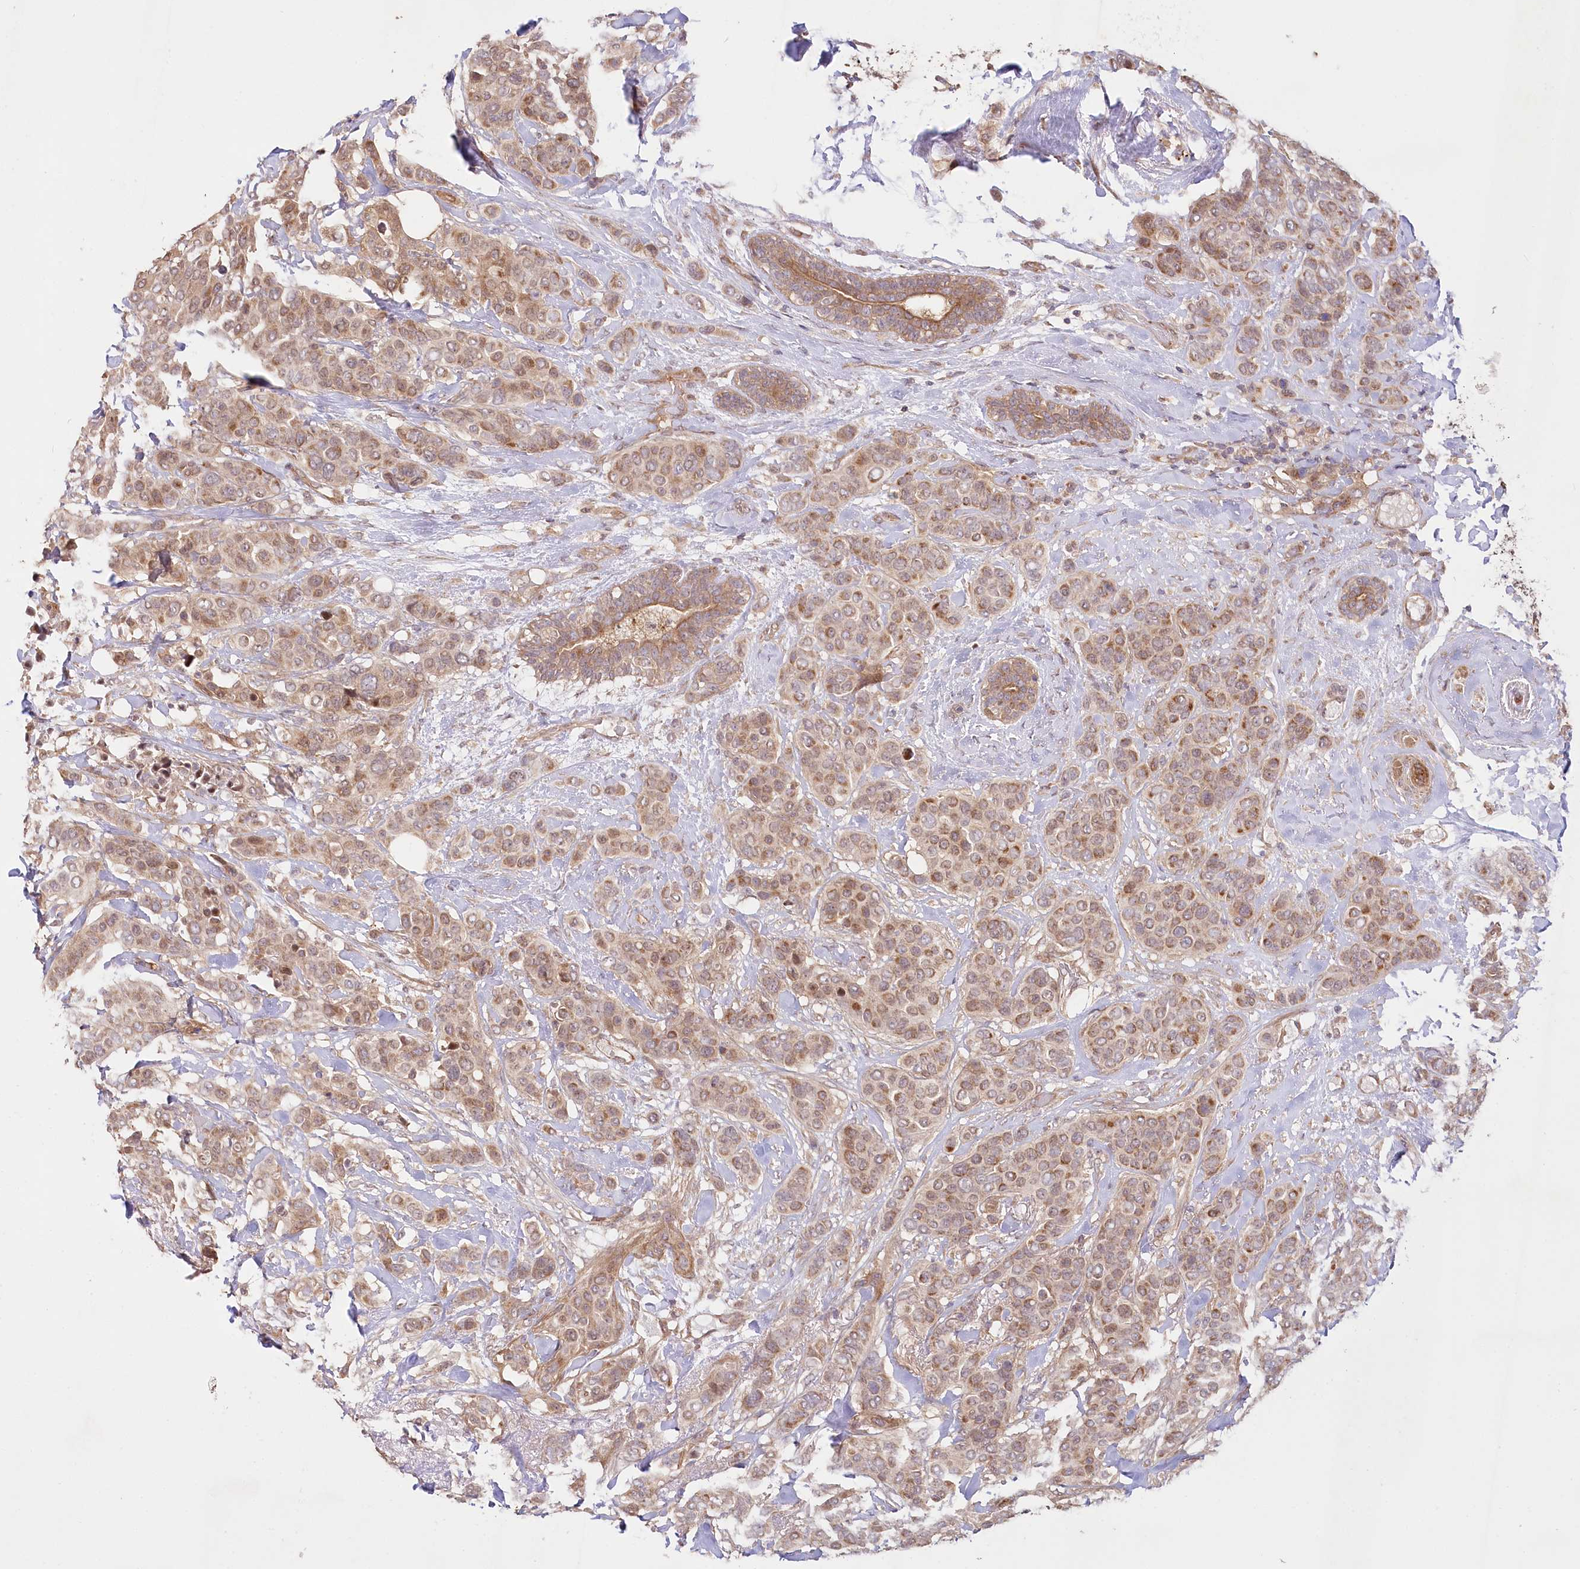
{"staining": {"intensity": "moderate", "quantity": ">75%", "location": "cytoplasmic/membranous"}, "tissue": "breast cancer", "cell_type": "Tumor cells", "image_type": "cancer", "snomed": [{"axis": "morphology", "description": "Lobular carcinoma"}, {"axis": "topography", "description": "Breast"}], "caption": "DAB immunohistochemical staining of lobular carcinoma (breast) reveals moderate cytoplasmic/membranous protein positivity in about >75% of tumor cells.", "gene": "CEP70", "patient": {"sex": "female", "age": 51}}